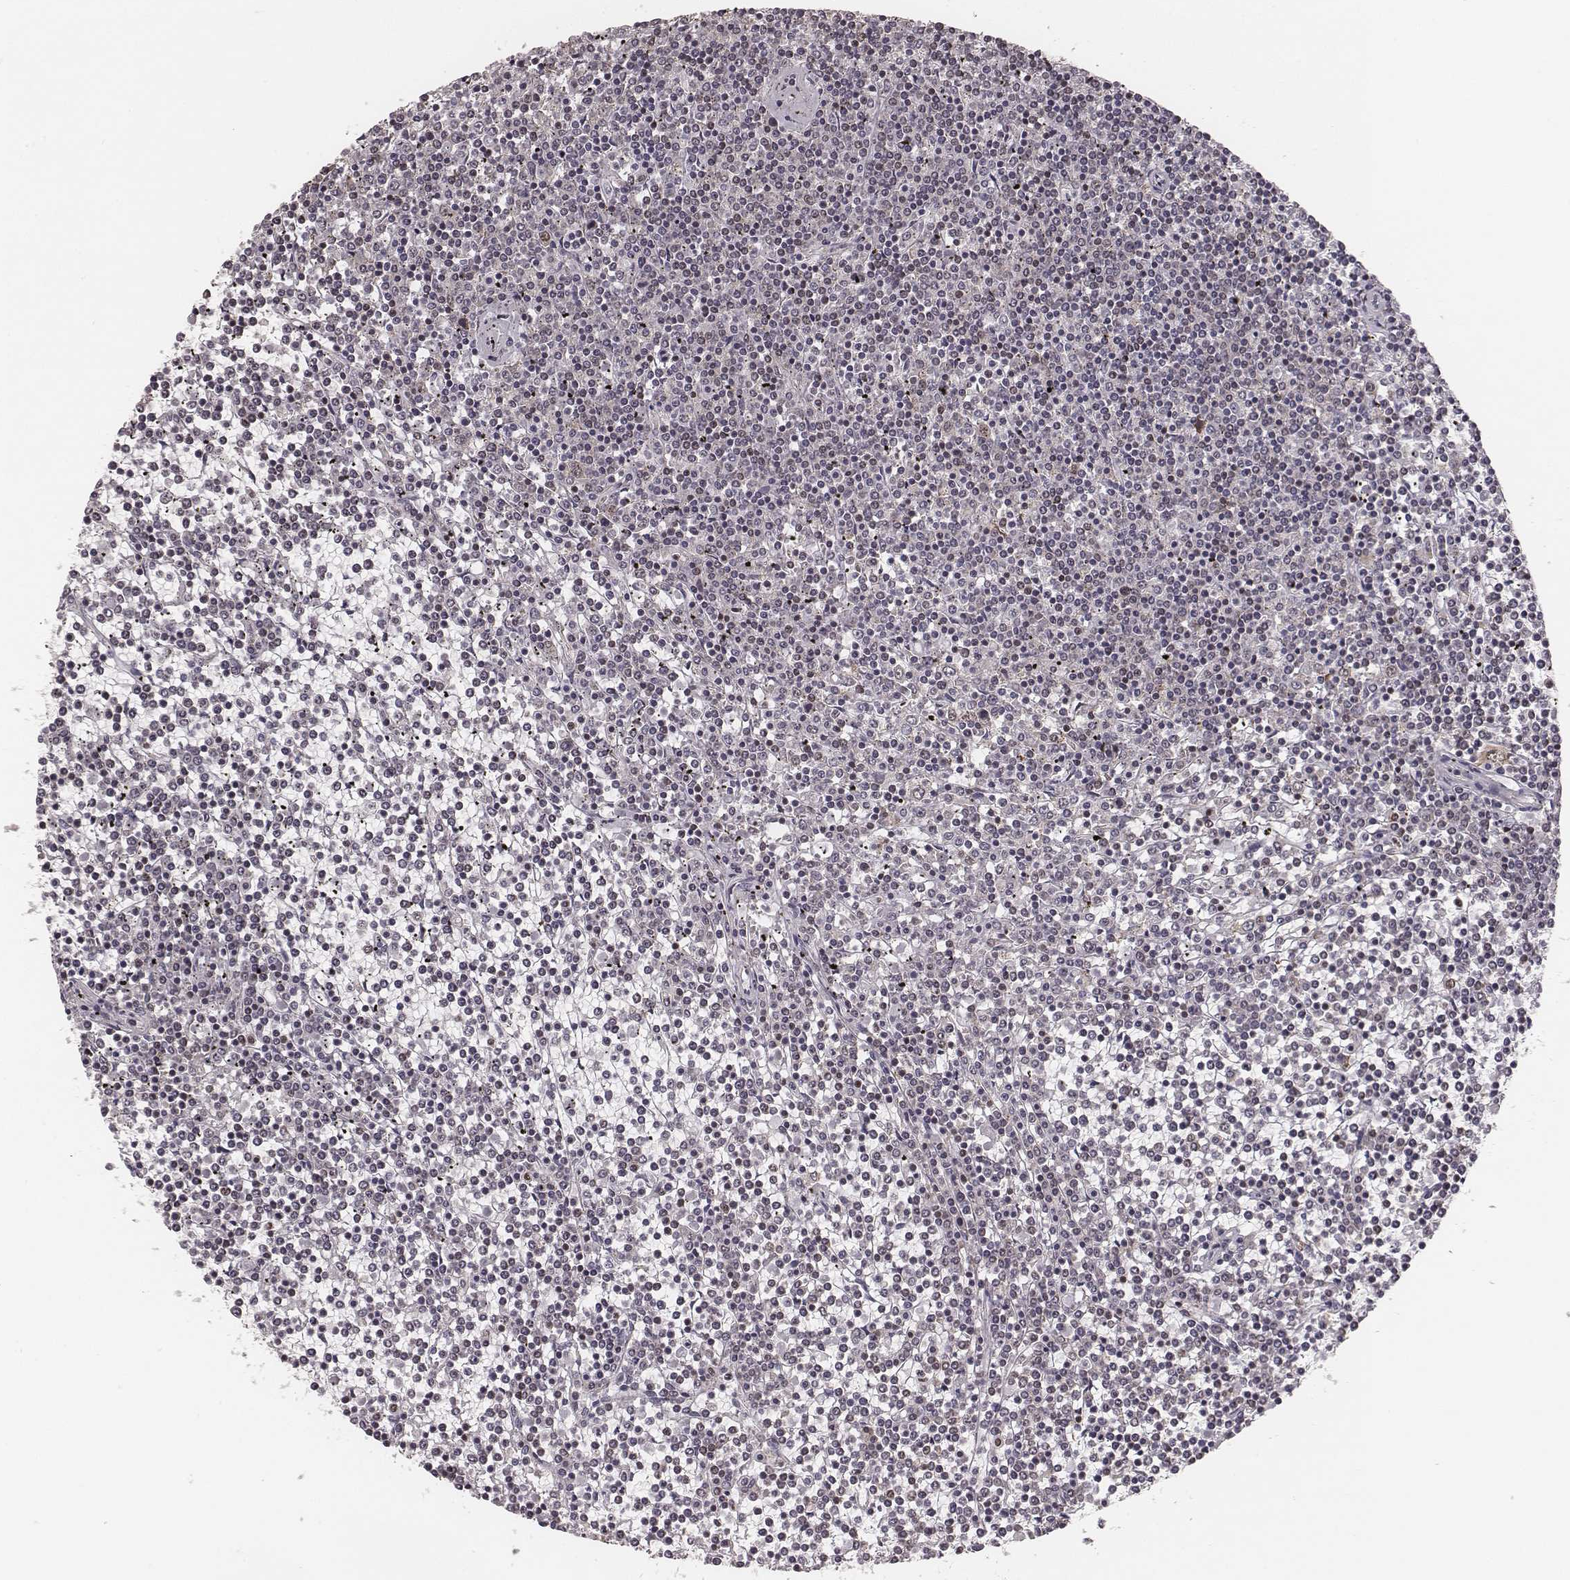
{"staining": {"intensity": "weak", "quantity": "<25%", "location": "nuclear"}, "tissue": "lymphoma", "cell_type": "Tumor cells", "image_type": "cancer", "snomed": [{"axis": "morphology", "description": "Malignant lymphoma, non-Hodgkin's type, Low grade"}, {"axis": "topography", "description": "Spleen"}], "caption": "This photomicrograph is of lymphoma stained with immunohistochemistry to label a protein in brown with the nuclei are counter-stained blue. There is no positivity in tumor cells. The staining was performed using DAB (3,3'-diaminobenzidine) to visualize the protein expression in brown, while the nuclei were stained in blue with hematoxylin (Magnification: 20x).", "gene": "LUC7L", "patient": {"sex": "female", "age": 19}}